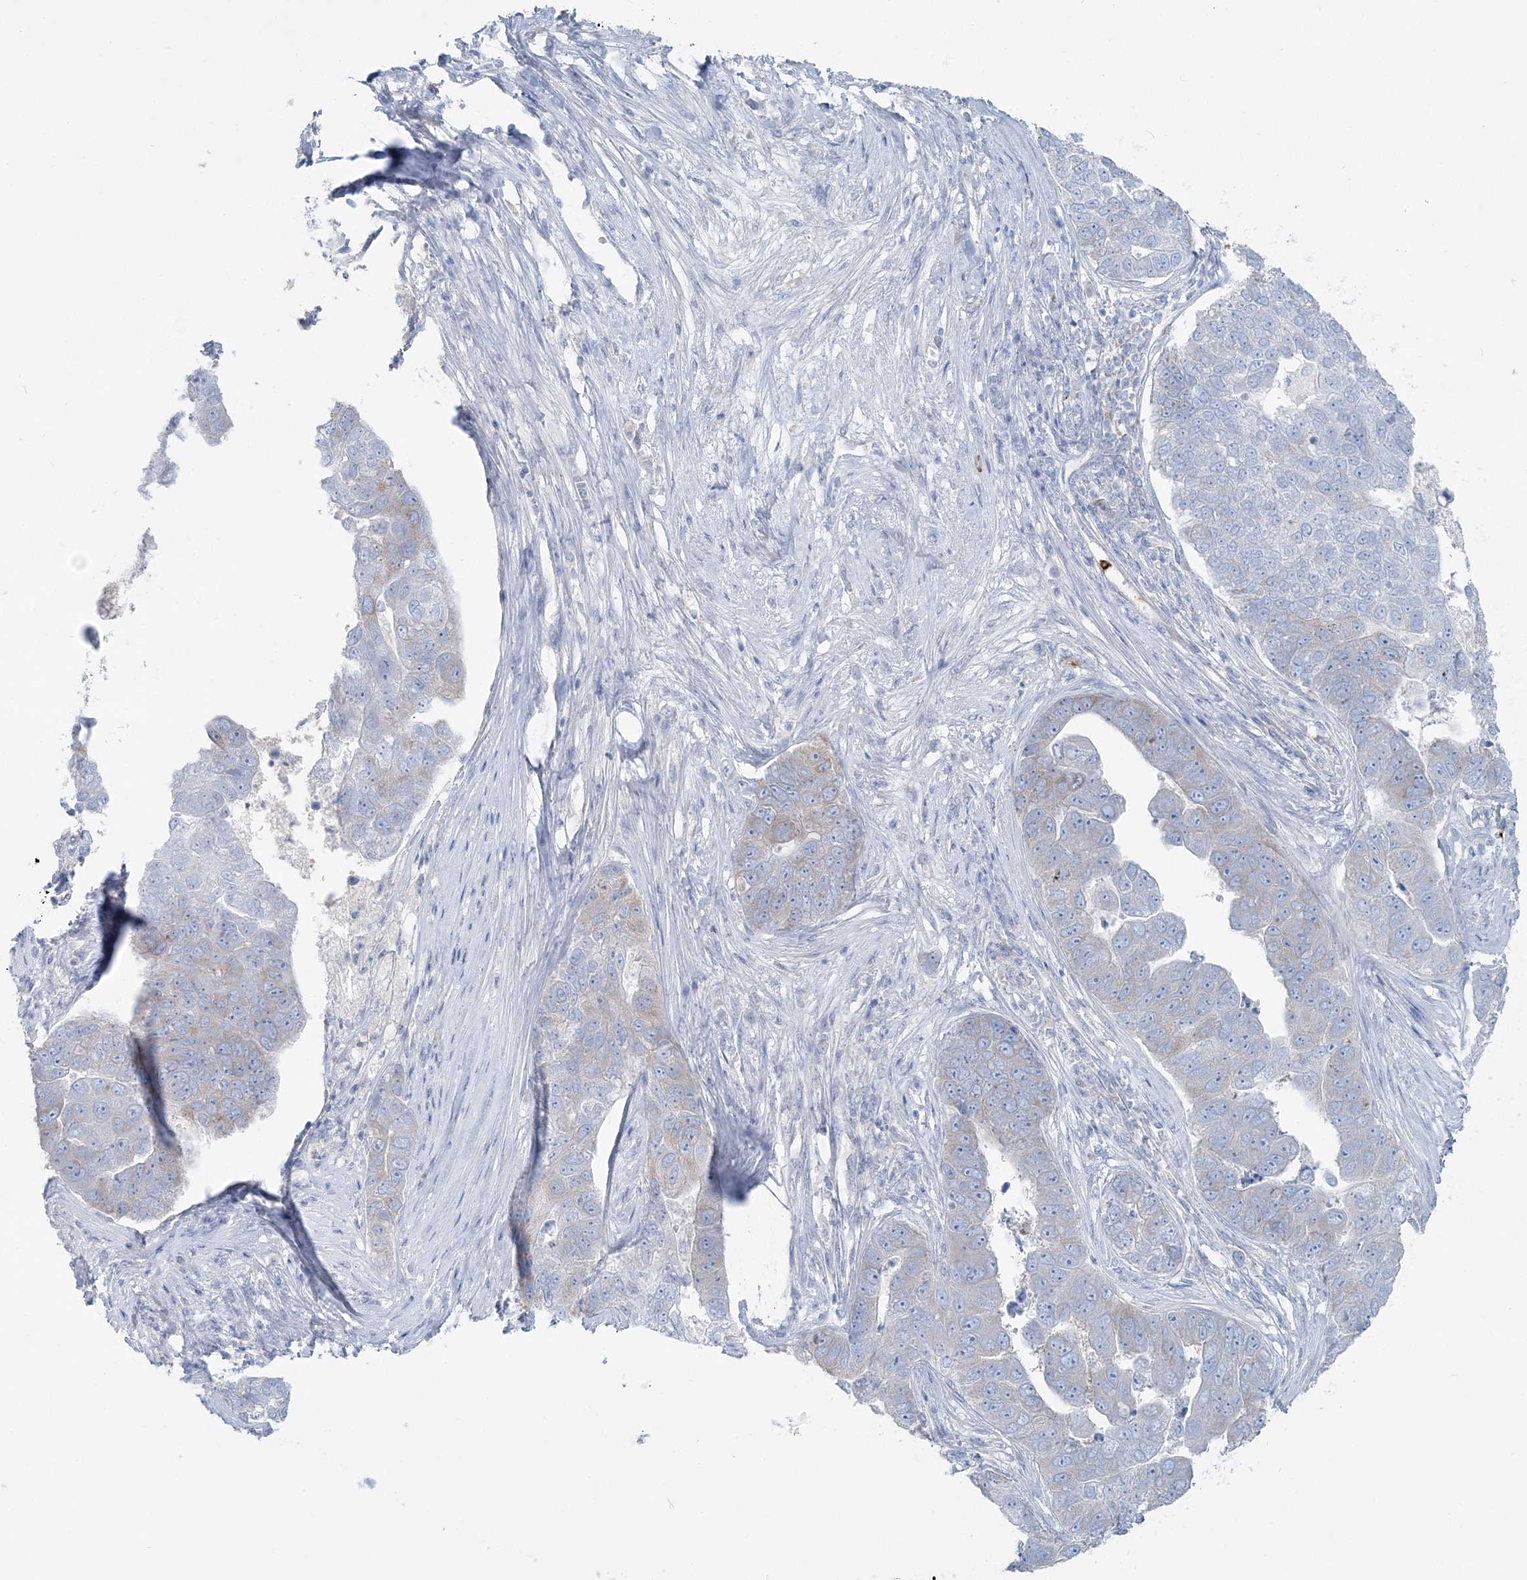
{"staining": {"intensity": "negative", "quantity": "none", "location": "none"}, "tissue": "pancreatic cancer", "cell_type": "Tumor cells", "image_type": "cancer", "snomed": [{"axis": "morphology", "description": "Adenocarcinoma, NOS"}, {"axis": "topography", "description": "Pancreas"}], "caption": "Adenocarcinoma (pancreatic) stained for a protein using immunohistochemistry (IHC) displays no staining tumor cells.", "gene": "CCNJ", "patient": {"sex": "female", "age": 61}}